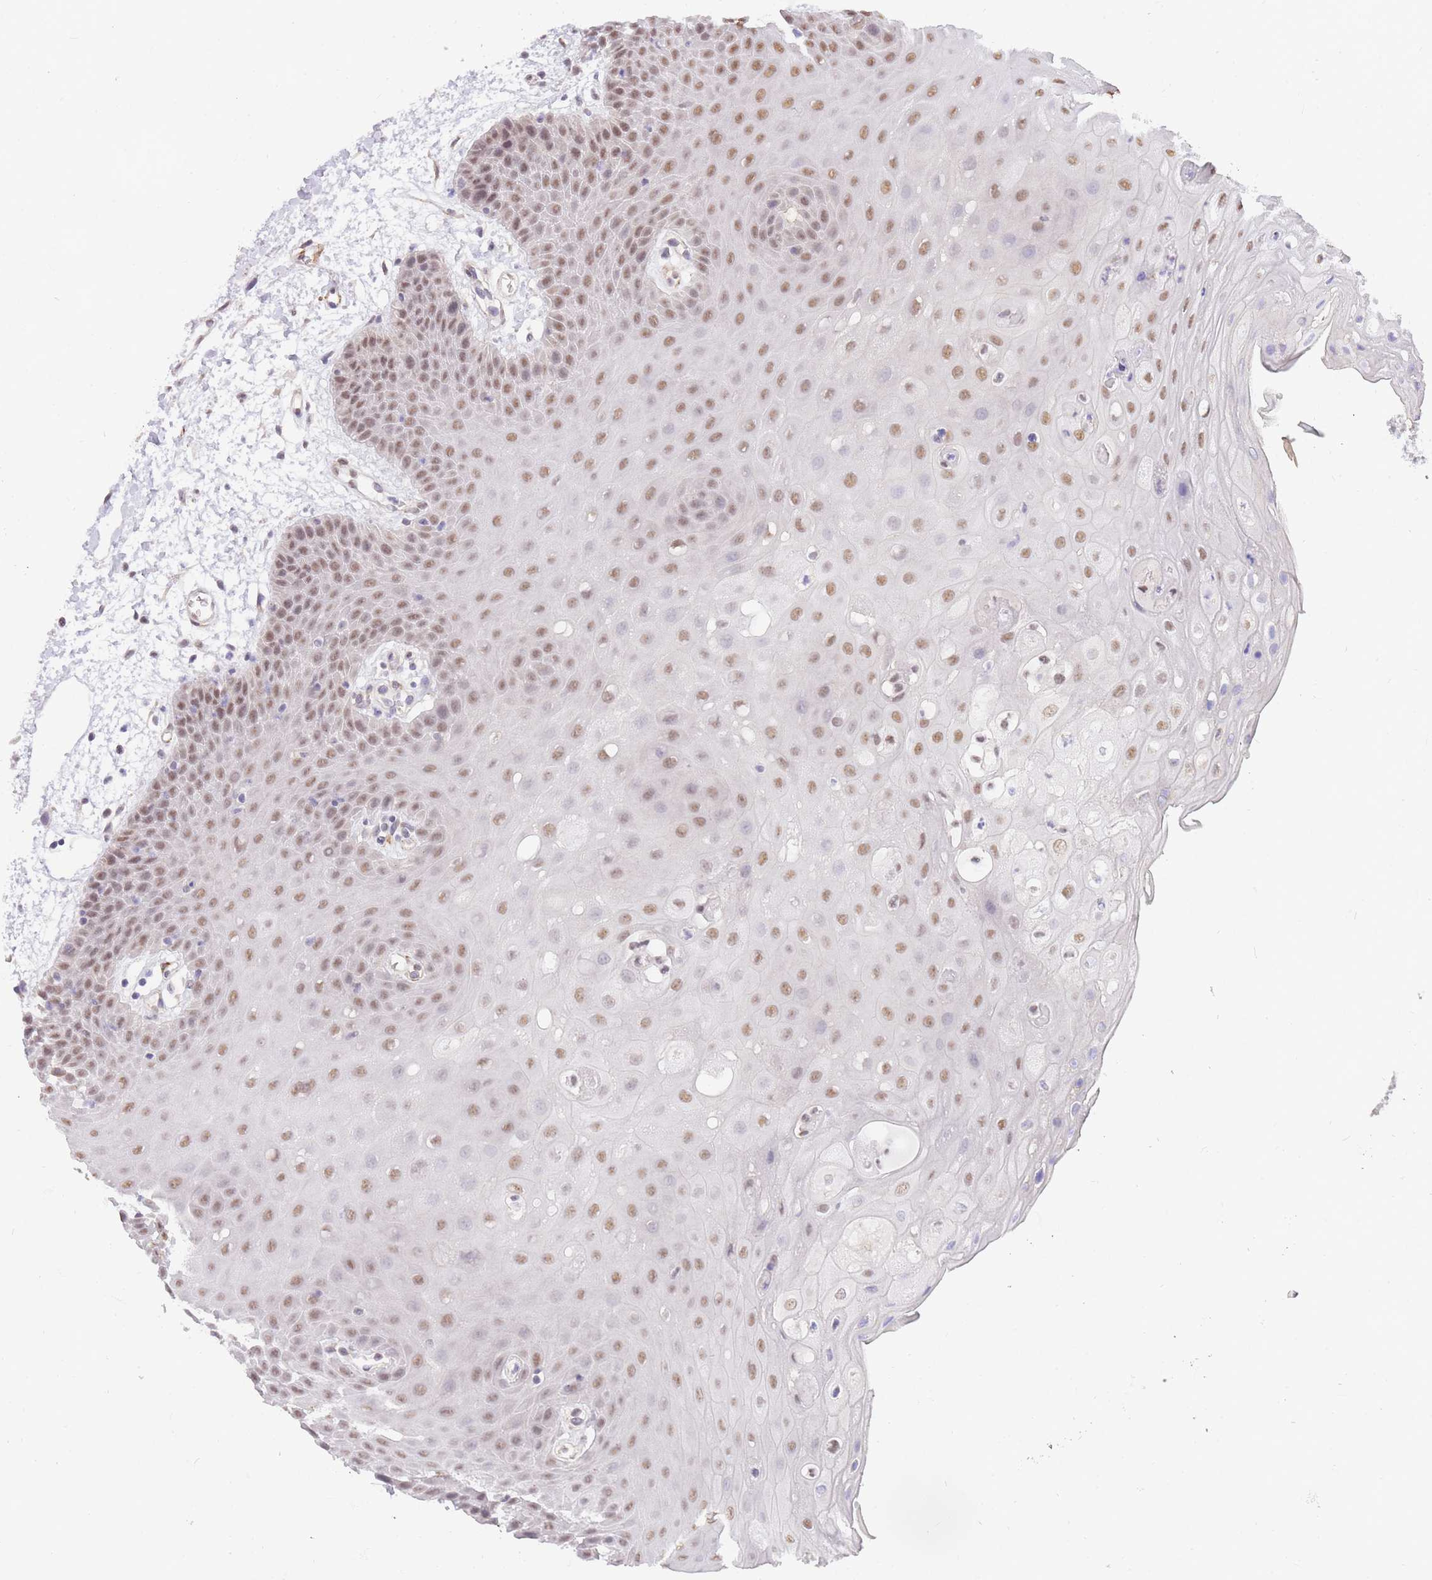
{"staining": {"intensity": "moderate", "quantity": ">75%", "location": "nuclear"}, "tissue": "oral mucosa", "cell_type": "Squamous epithelial cells", "image_type": "normal", "snomed": [{"axis": "morphology", "description": "Normal tissue, NOS"}, {"axis": "topography", "description": "Oral tissue"}, {"axis": "topography", "description": "Tounge, NOS"}], "caption": "Immunohistochemical staining of normal oral mucosa demonstrates >75% levels of moderate nuclear protein positivity in about >75% of squamous epithelial cells.", "gene": "S100PBP", "patient": {"sex": "female", "age": 59}}